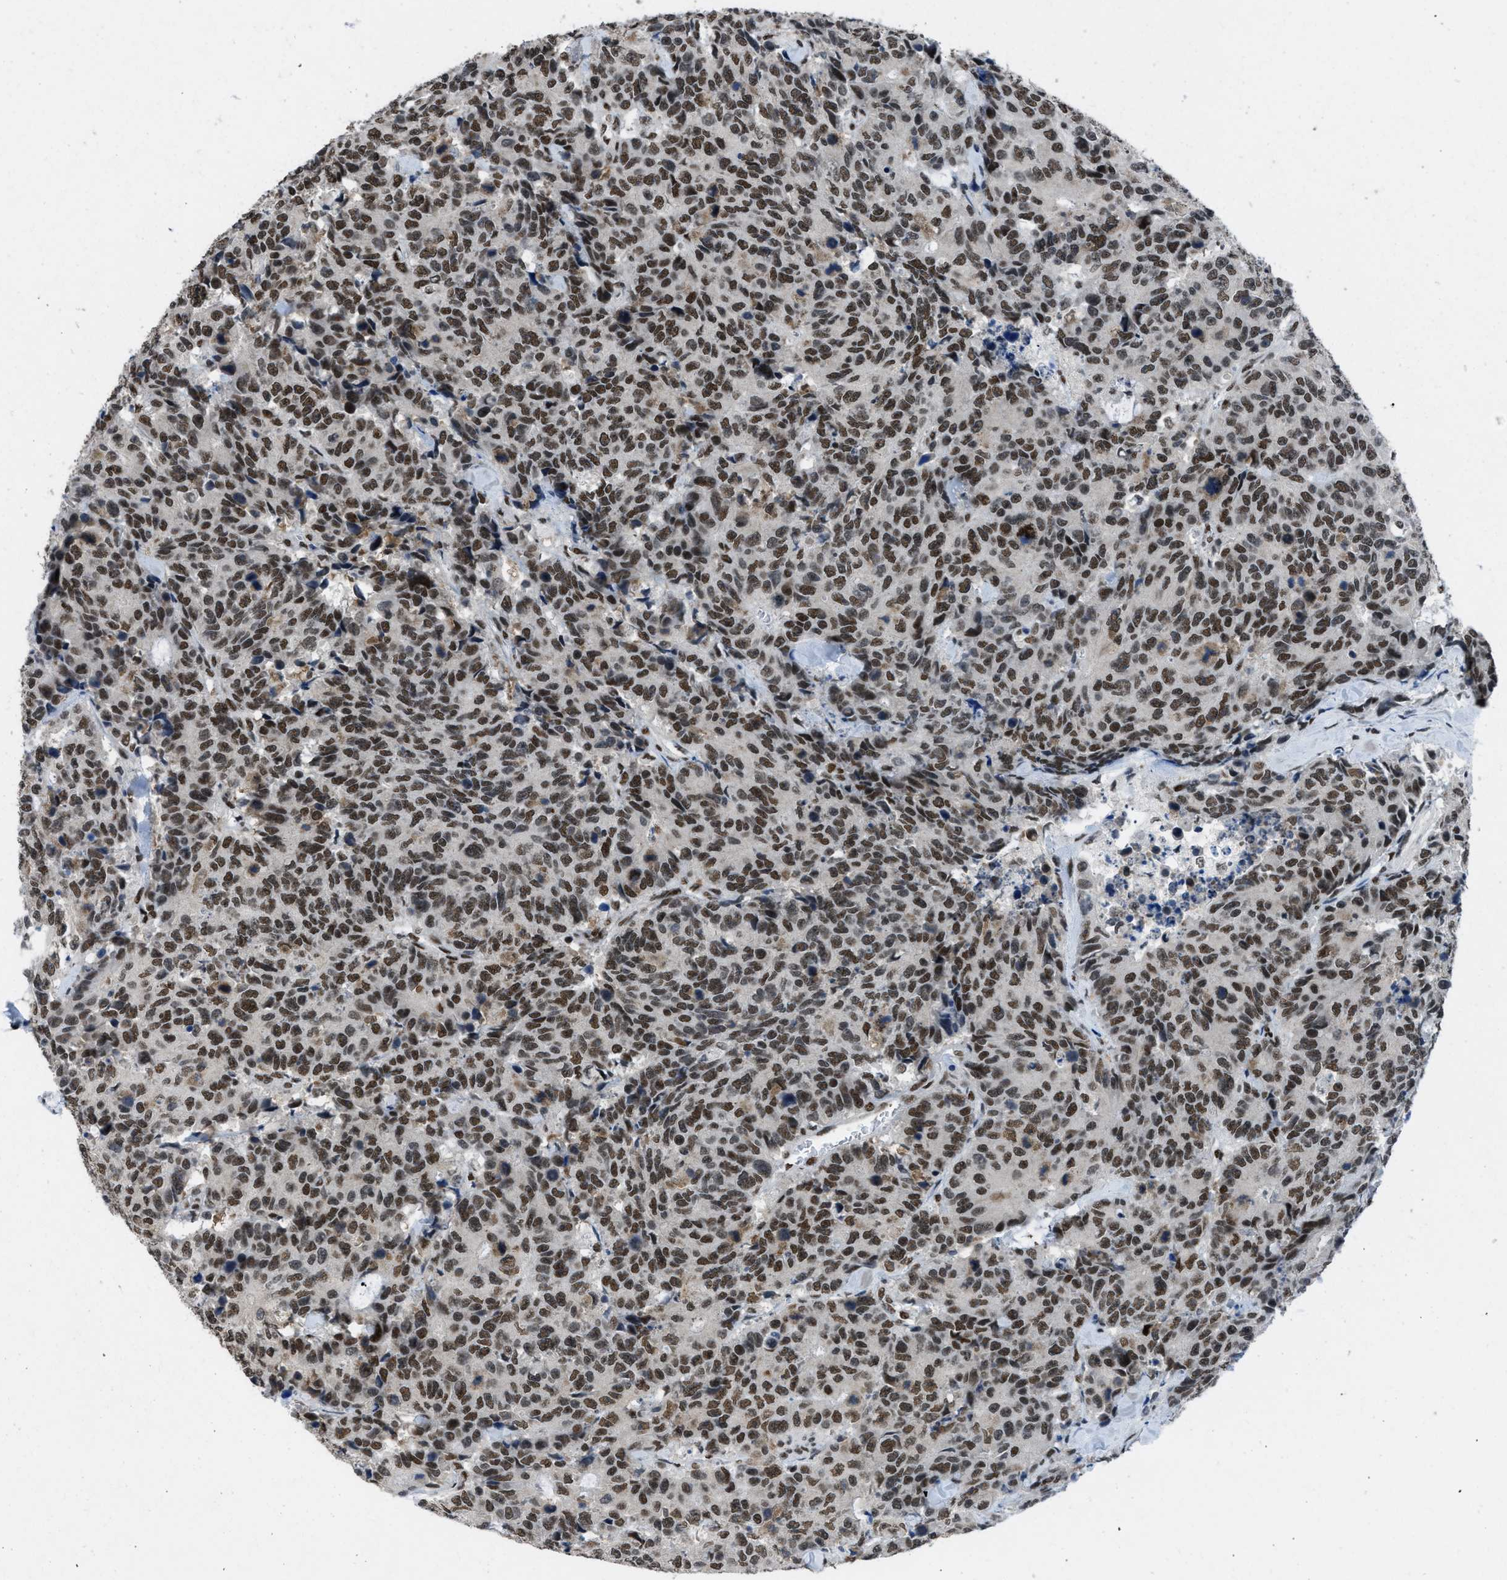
{"staining": {"intensity": "moderate", "quantity": ">75%", "location": "nuclear"}, "tissue": "colorectal cancer", "cell_type": "Tumor cells", "image_type": "cancer", "snomed": [{"axis": "morphology", "description": "Adenocarcinoma, NOS"}, {"axis": "topography", "description": "Colon"}], "caption": "Immunohistochemistry of adenocarcinoma (colorectal) shows medium levels of moderate nuclear staining in about >75% of tumor cells.", "gene": "GATAD2B", "patient": {"sex": "female", "age": 86}}